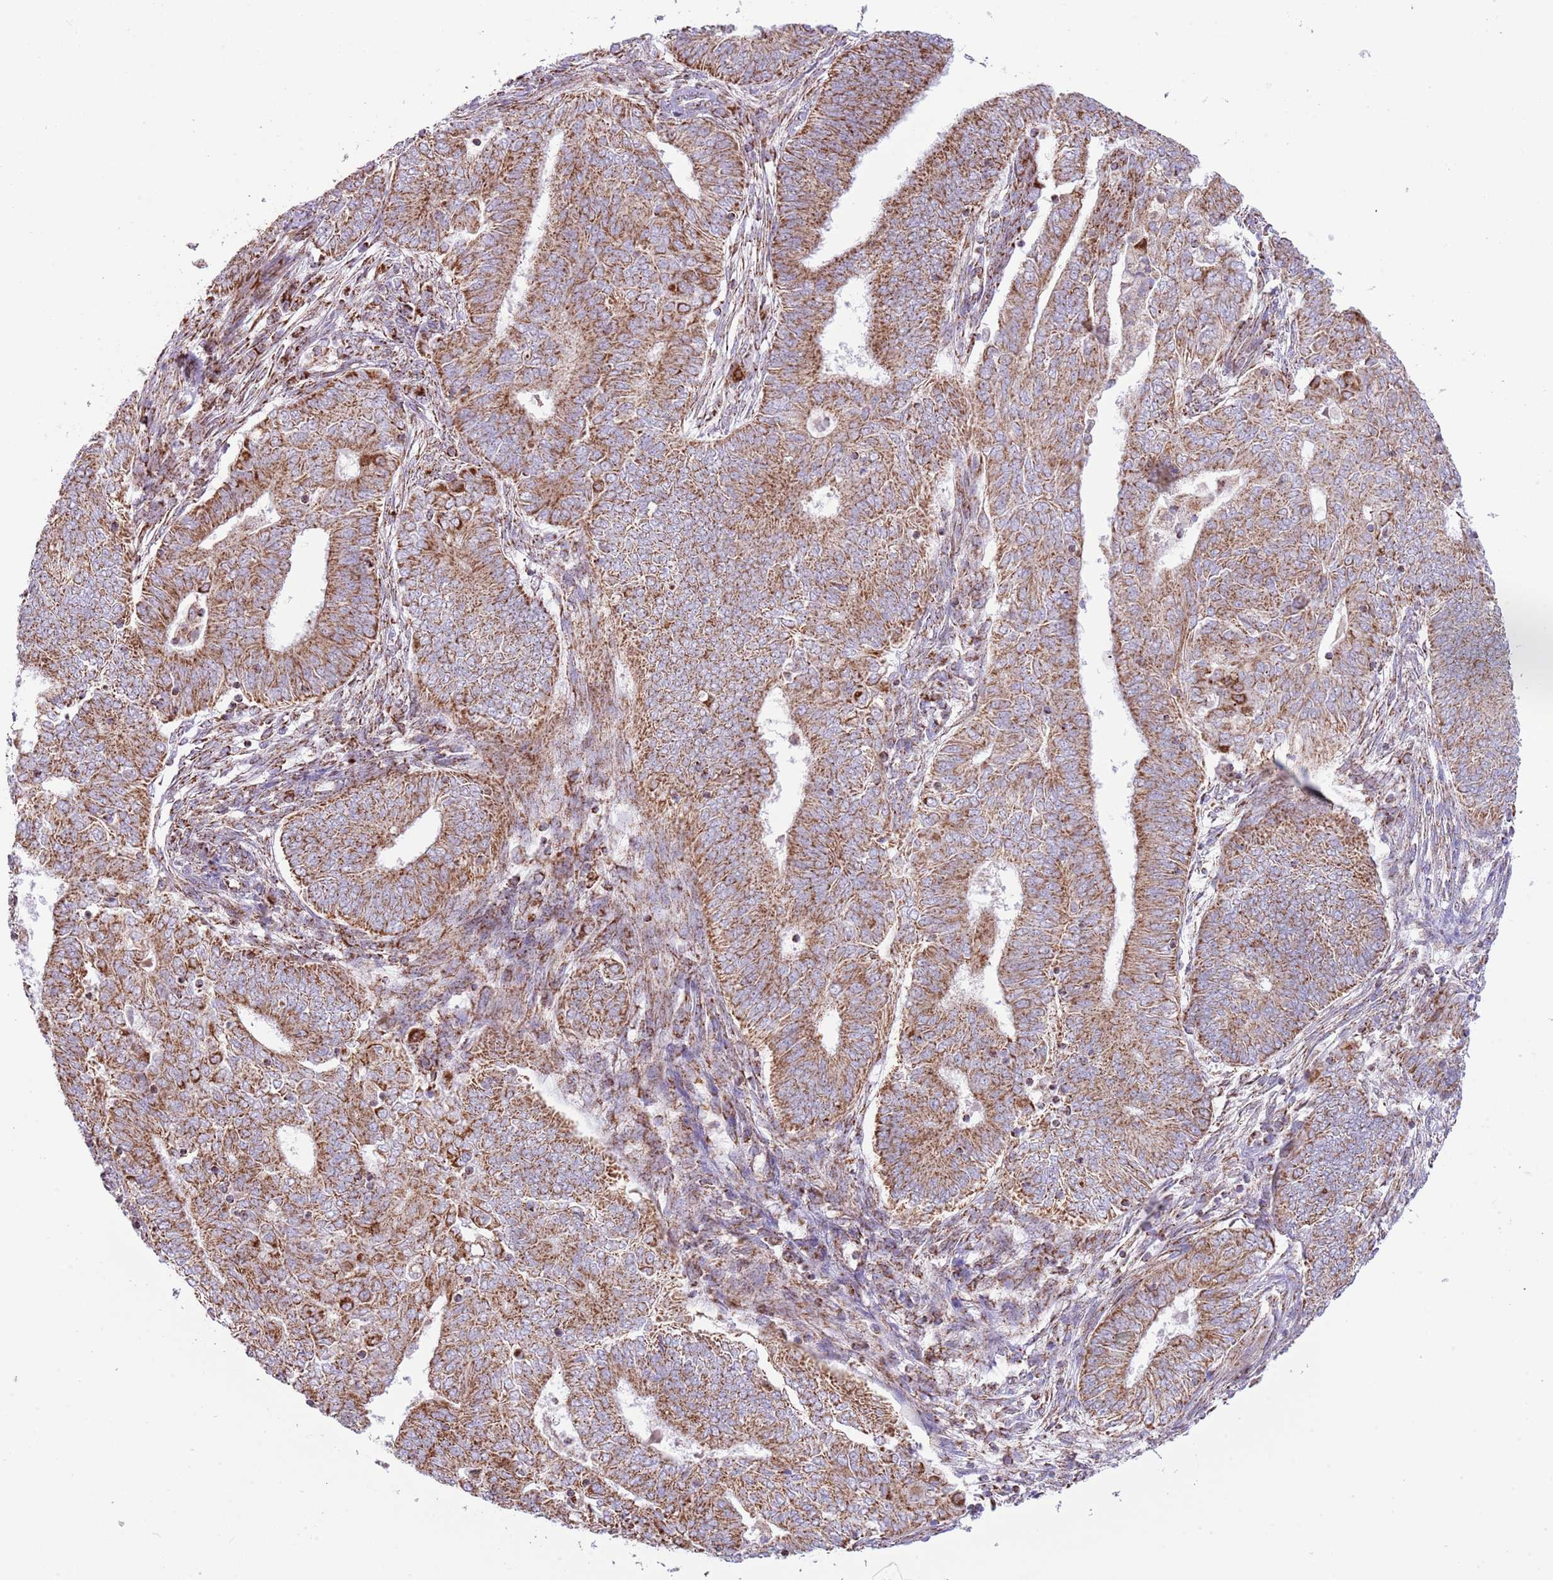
{"staining": {"intensity": "moderate", "quantity": ">75%", "location": "cytoplasmic/membranous"}, "tissue": "endometrial cancer", "cell_type": "Tumor cells", "image_type": "cancer", "snomed": [{"axis": "morphology", "description": "Adenocarcinoma, NOS"}, {"axis": "topography", "description": "Endometrium"}], "caption": "Human endometrial adenocarcinoma stained with a brown dye shows moderate cytoplasmic/membranous positive expression in about >75% of tumor cells.", "gene": "LHX6", "patient": {"sex": "female", "age": 62}}